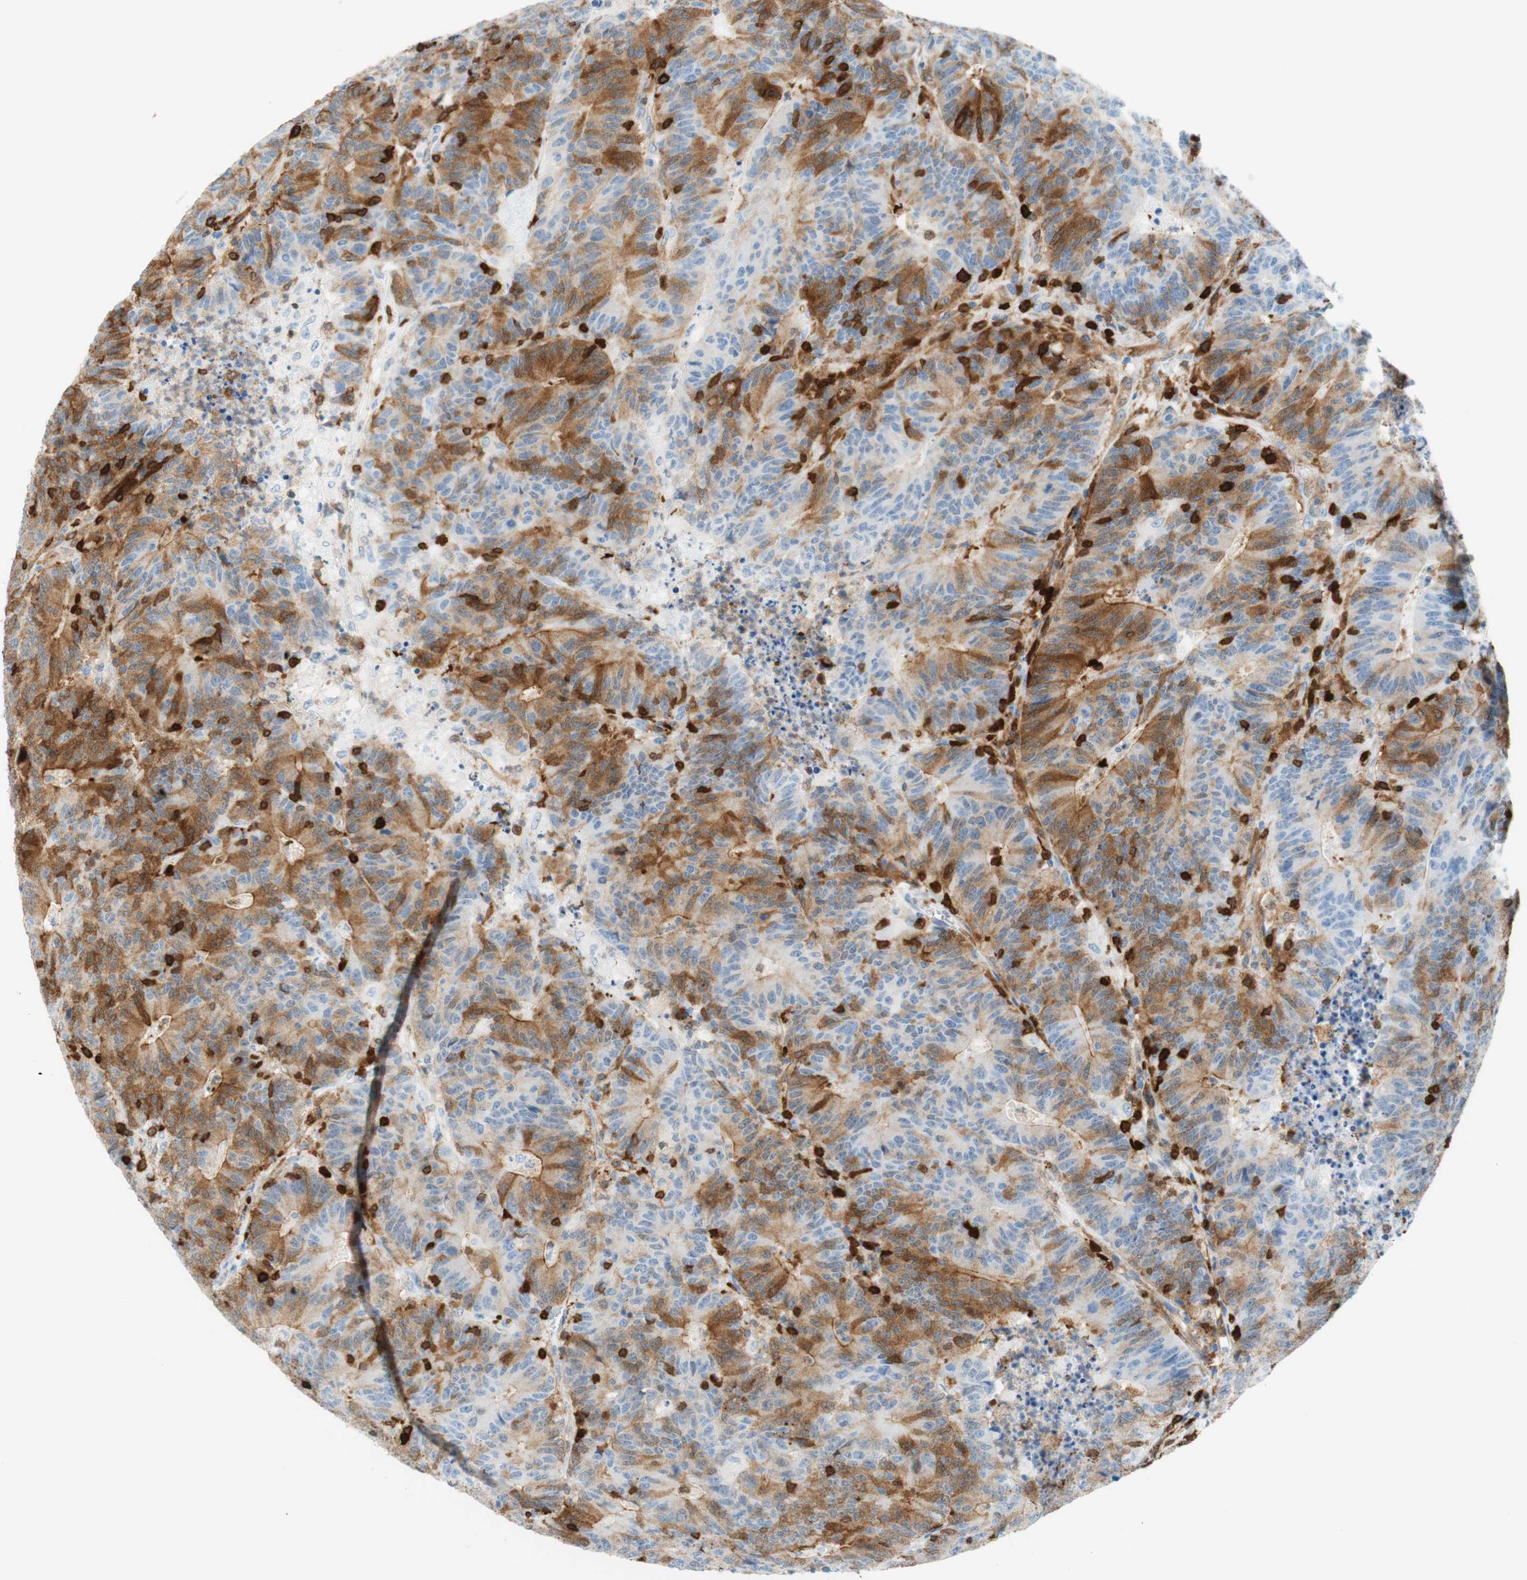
{"staining": {"intensity": "moderate", "quantity": "25%-75%", "location": "cytoplasmic/membranous"}, "tissue": "colorectal cancer", "cell_type": "Tumor cells", "image_type": "cancer", "snomed": [{"axis": "morphology", "description": "Normal tissue, NOS"}, {"axis": "morphology", "description": "Adenocarcinoma, NOS"}, {"axis": "topography", "description": "Colon"}], "caption": "Colorectal adenocarcinoma was stained to show a protein in brown. There is medium levels of moderate cytoplasmic/membranous staining in approximately 25%-75% of tumor cells.", "gene": "STMN1", "patient": {"sex": "female", "age": 75}}